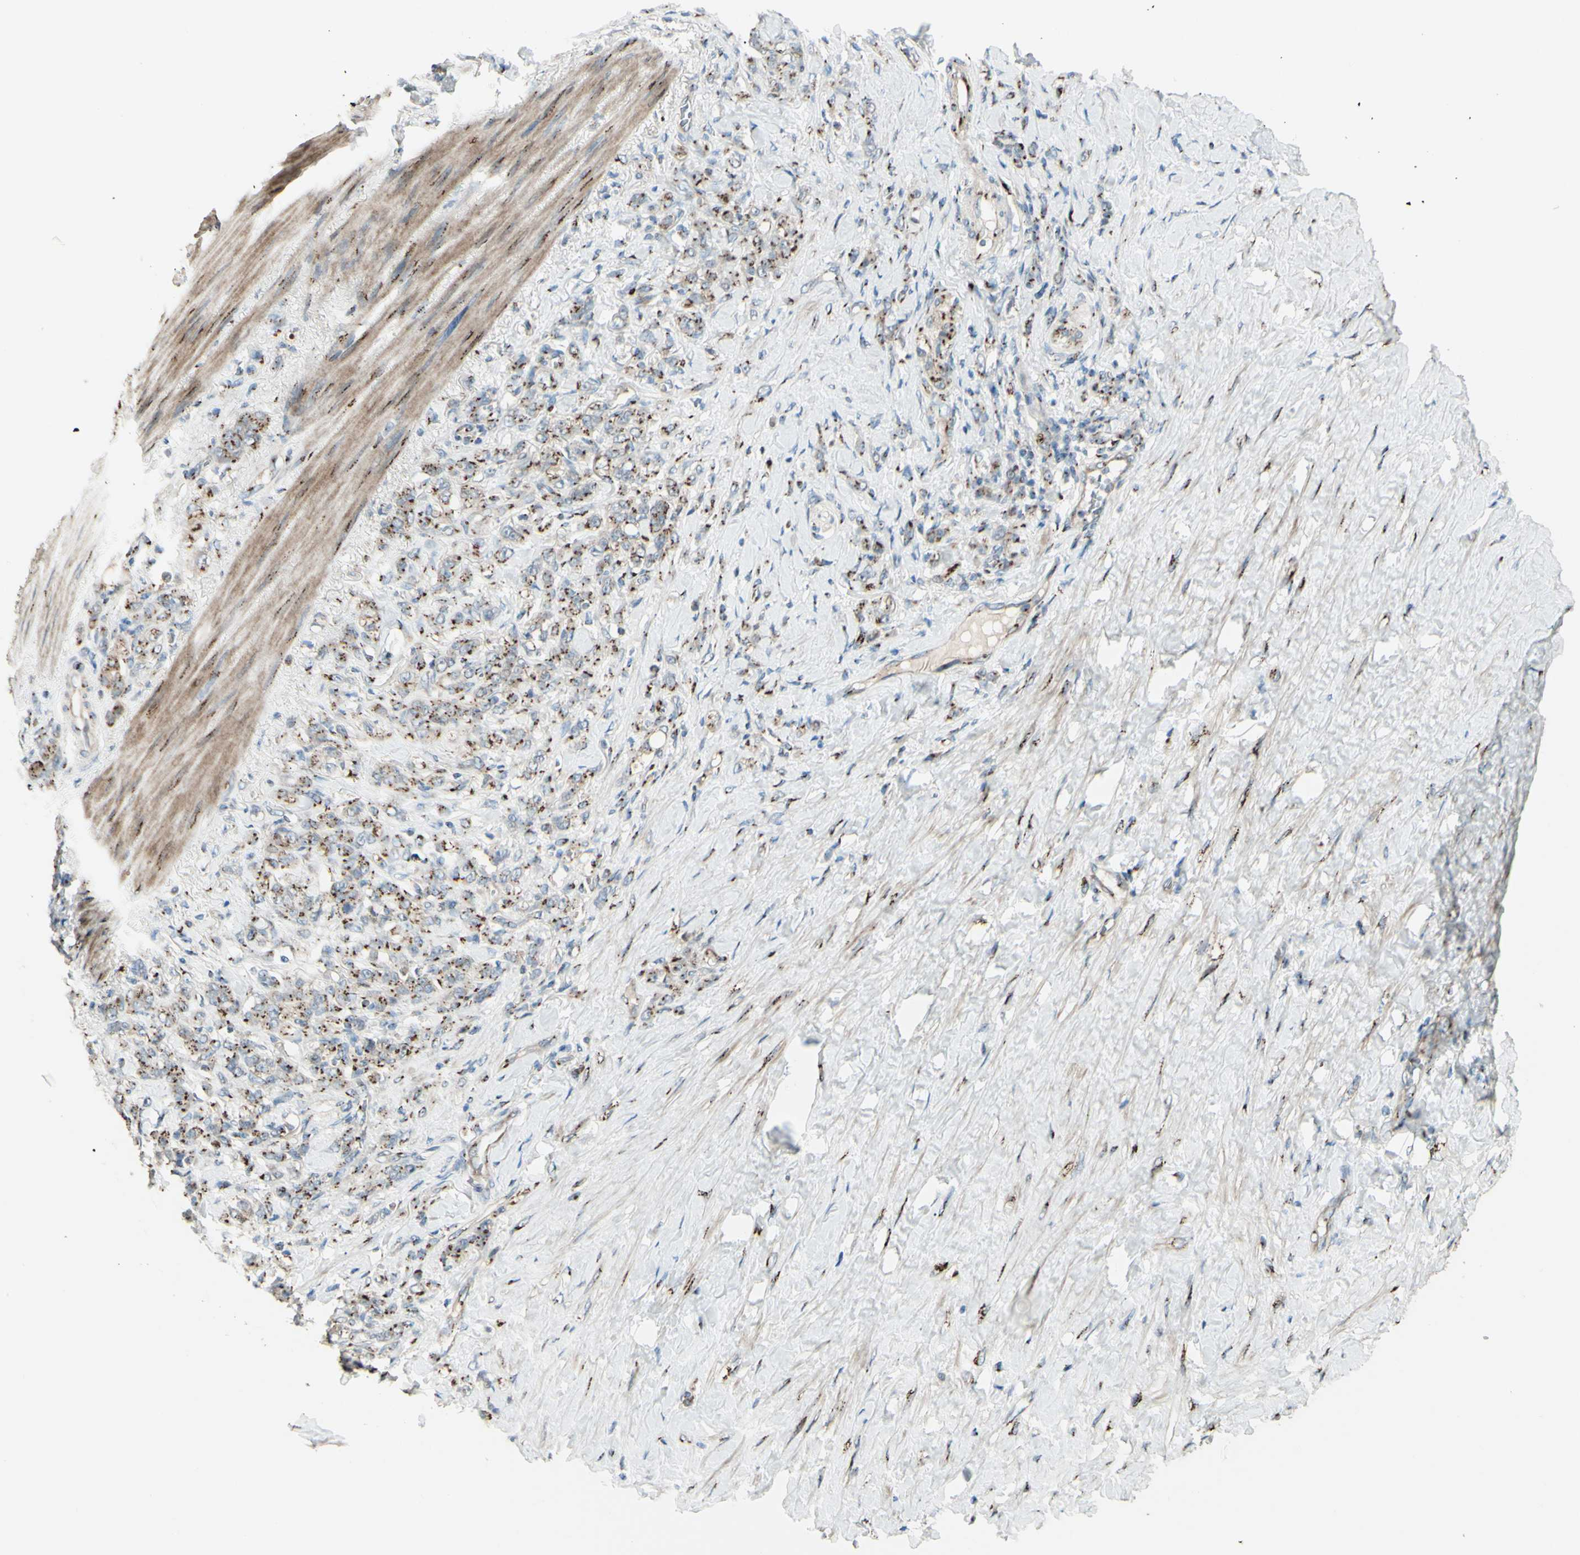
{"staining": {"intensity": "moderate", "quantity": ">75%", "location": "cytoplasmic/membranous"}, "tissue": "stomach cancer", "cell_type": "Tumor cells", "image_type": "cancer", "snomed": [{"axis": "morphology", "description": "Adenocarcinoma, NOS"}, {"axis": "topography", "description": "Stomach"}], "caption": "Stomach cancer (adenocarcinoma) stained for a protein displays moderate cytoplasmic/membranous positivity in tumor cells.", "gene": "BPNT2", "patient": {"sex": "male", "age": 82}}